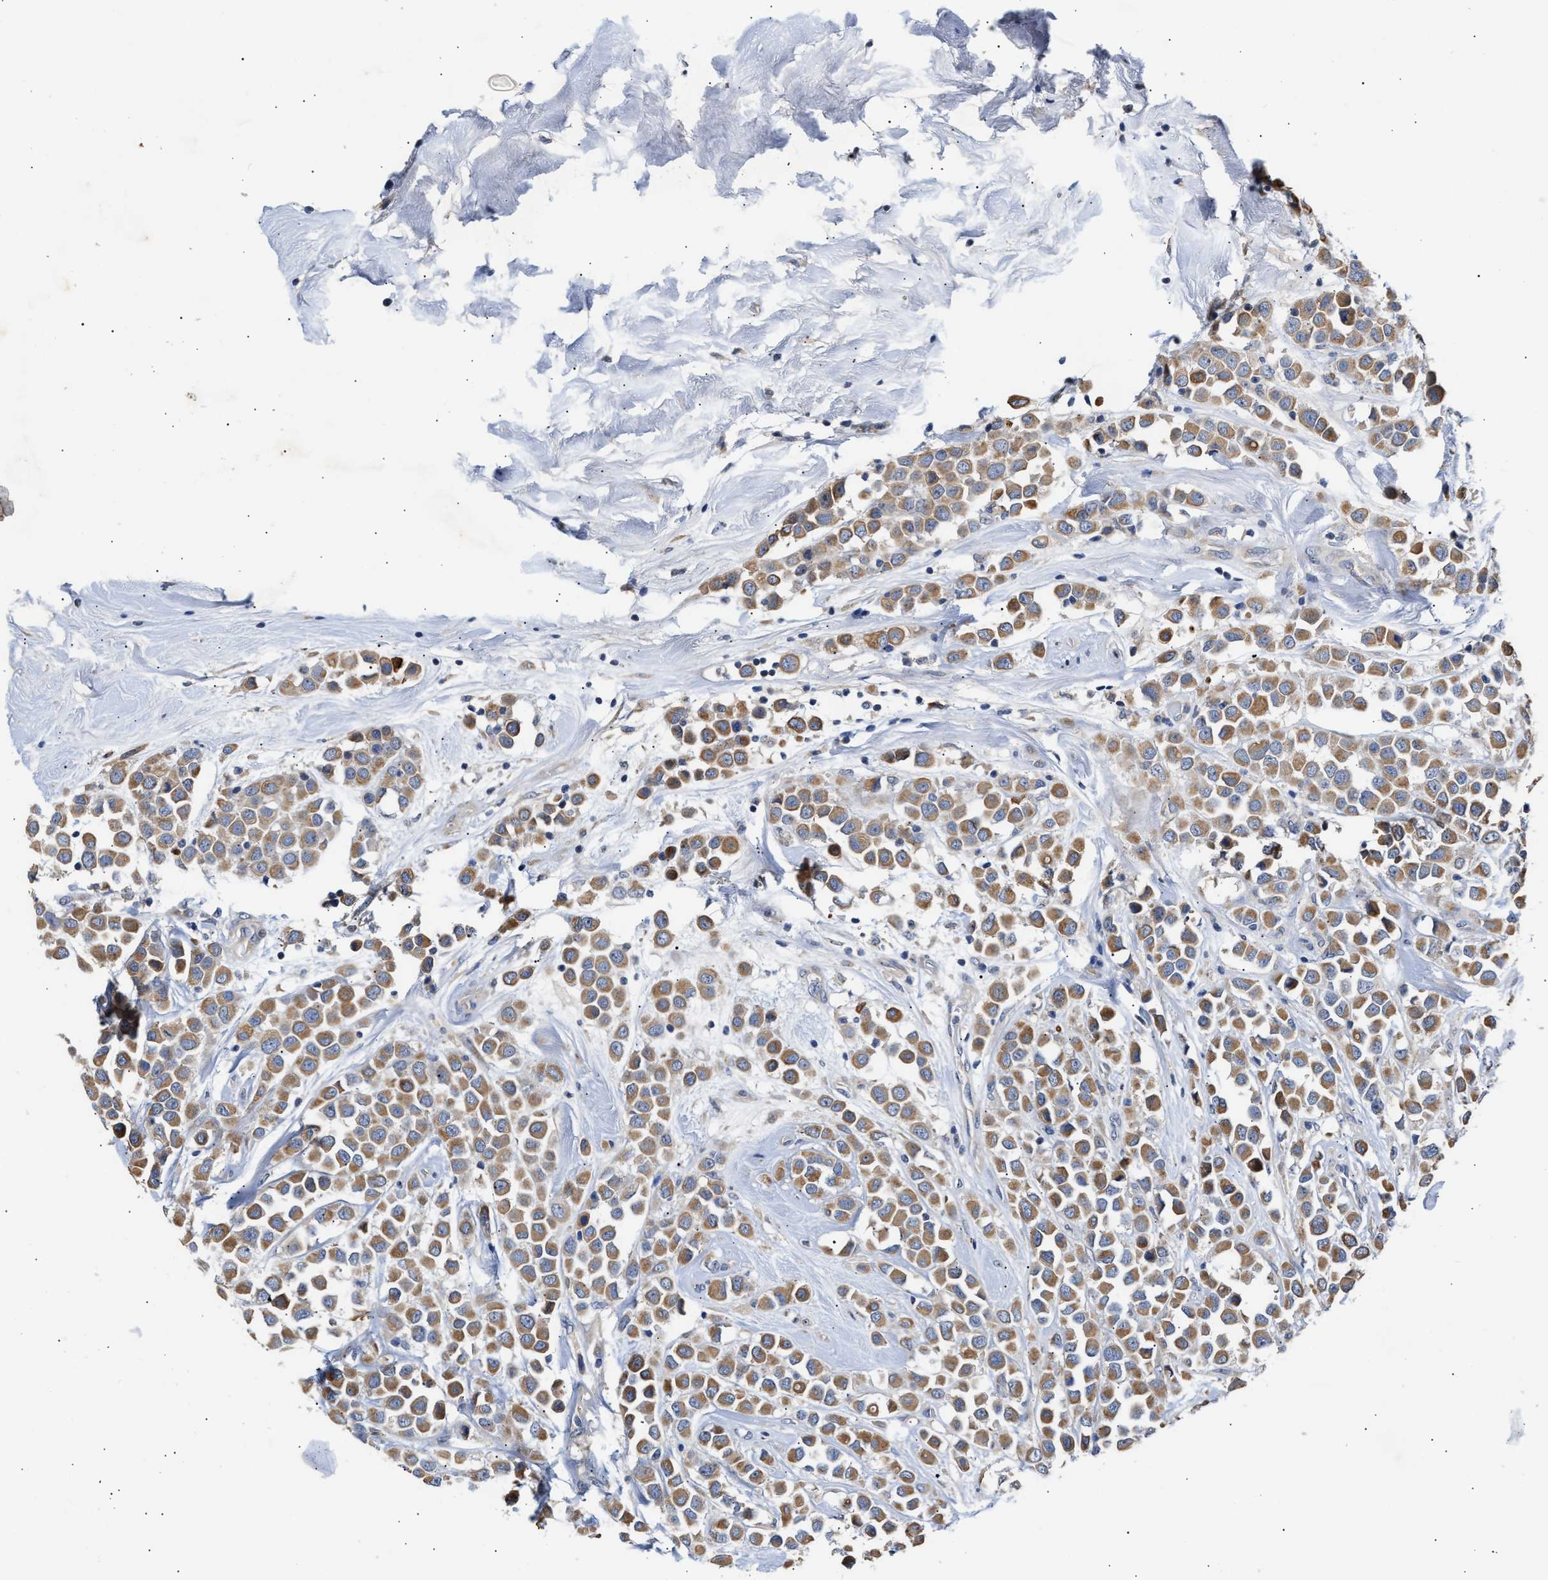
{"staining": {"intensity": "moderate", "quantity": ">75%", "location": "cytoplasmic/membranous"}, "tissue": "breast cancer", "cell_type": "Tumor cells", "image_type": "cancer", "snomed": [{"axis": "morphology", "description": "Duct carcinoma"}, {"axis": "topography", "description": "Breast"}], "caption": "Human breast cancer (intraductal carcinoma) stained with a brown dye shows moderate cytoplasmic/membranous positive staining in about >75% of tumor cells.", "gene": "CCDC146", "patient": {"sex": "female", "age": 61}}